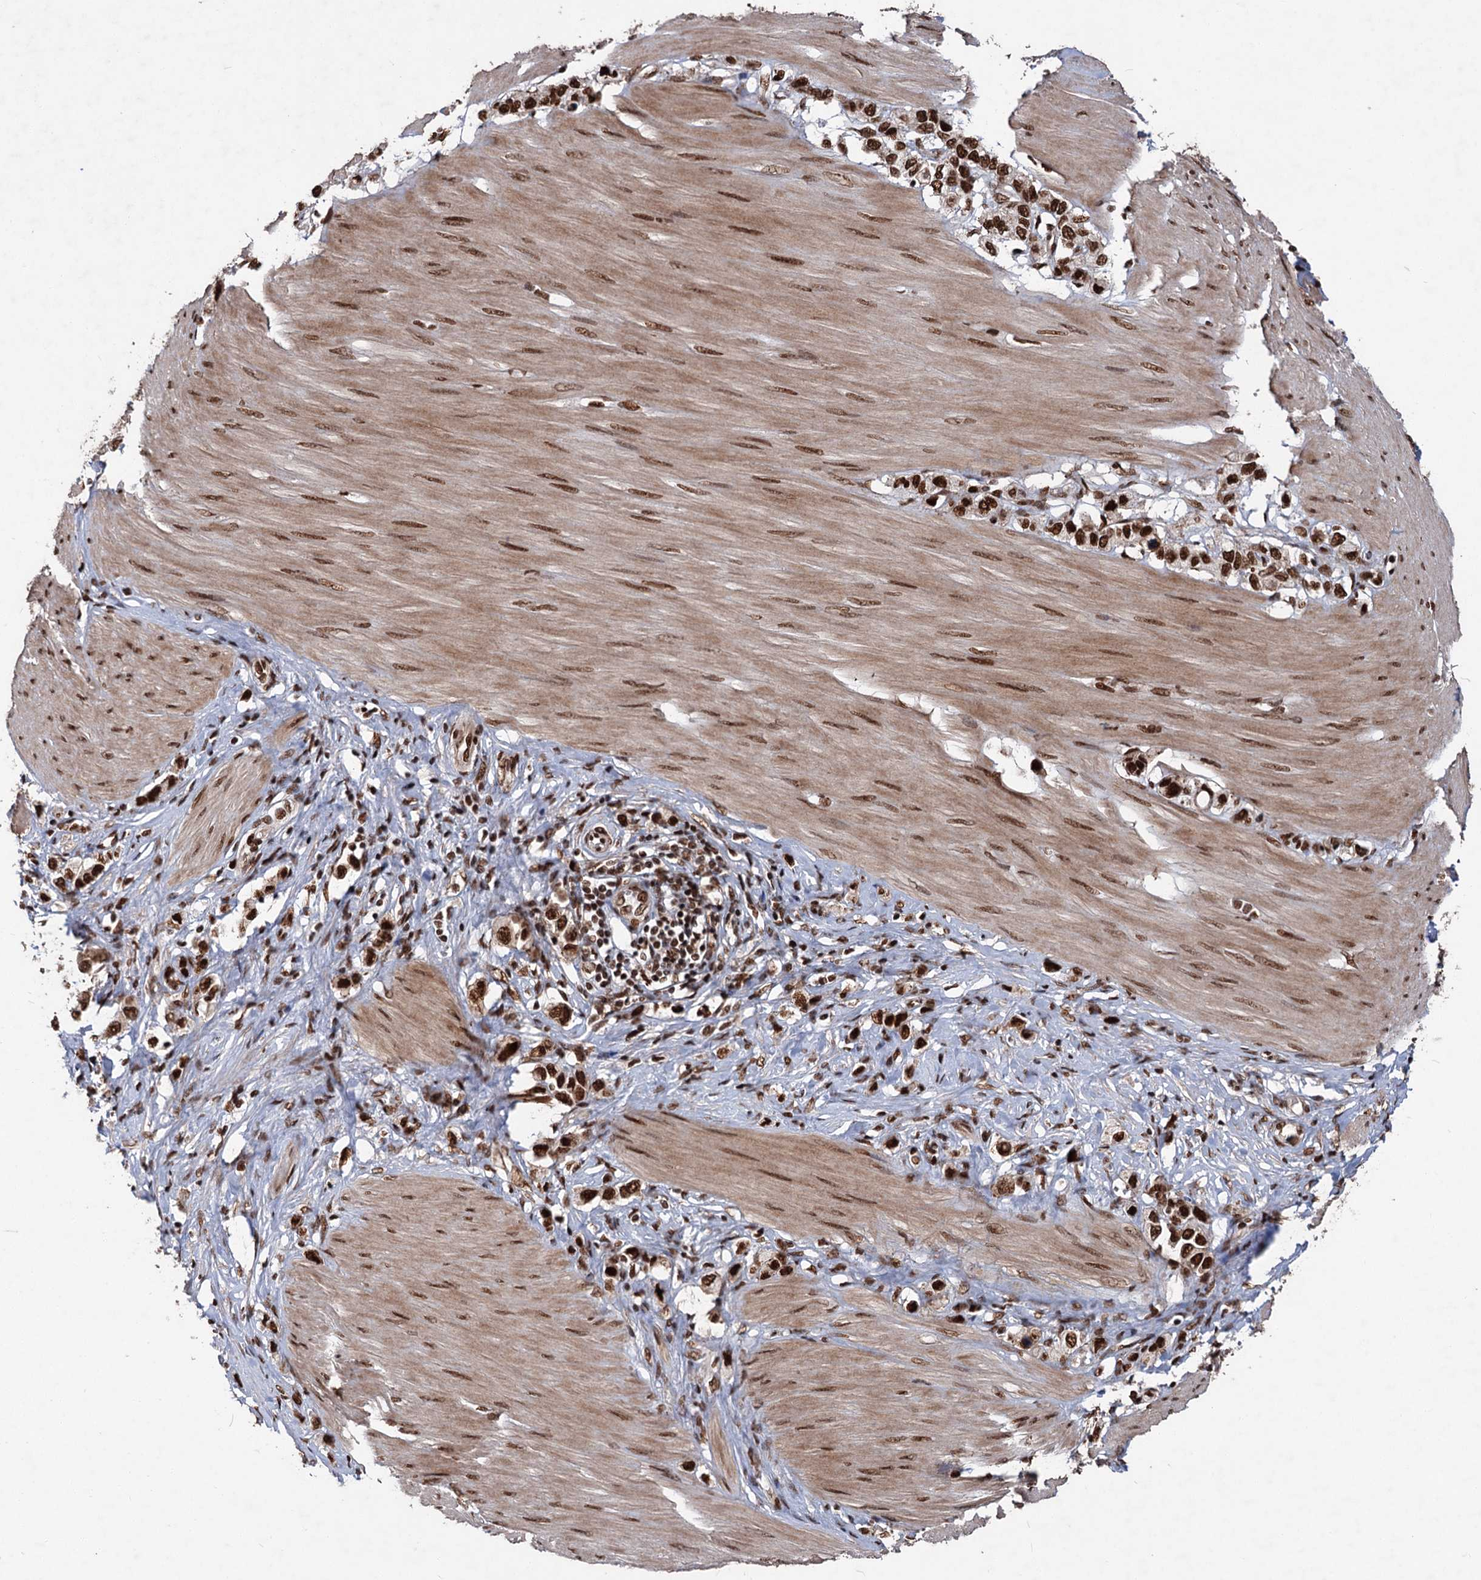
{"staining": {"intensity": "strong", "quantity": ">75%", "location": "nuclear"}, "tissue": "stomach cancer", "cell_type": "Tumor cells", "image_type": "cancer", "snomed": [{"axis": "morphology", "description": "Adenocarcinoma, NOS"}, {"axis": "topography", "description": "Stomach"}], "caption": "Human stomach cancer stained with a brown dye demonstrates strong nuclear positive staining in about >75% of tumor cells.", "gene": "MAML1", "patient": {"sex": "female", "age": 65}}